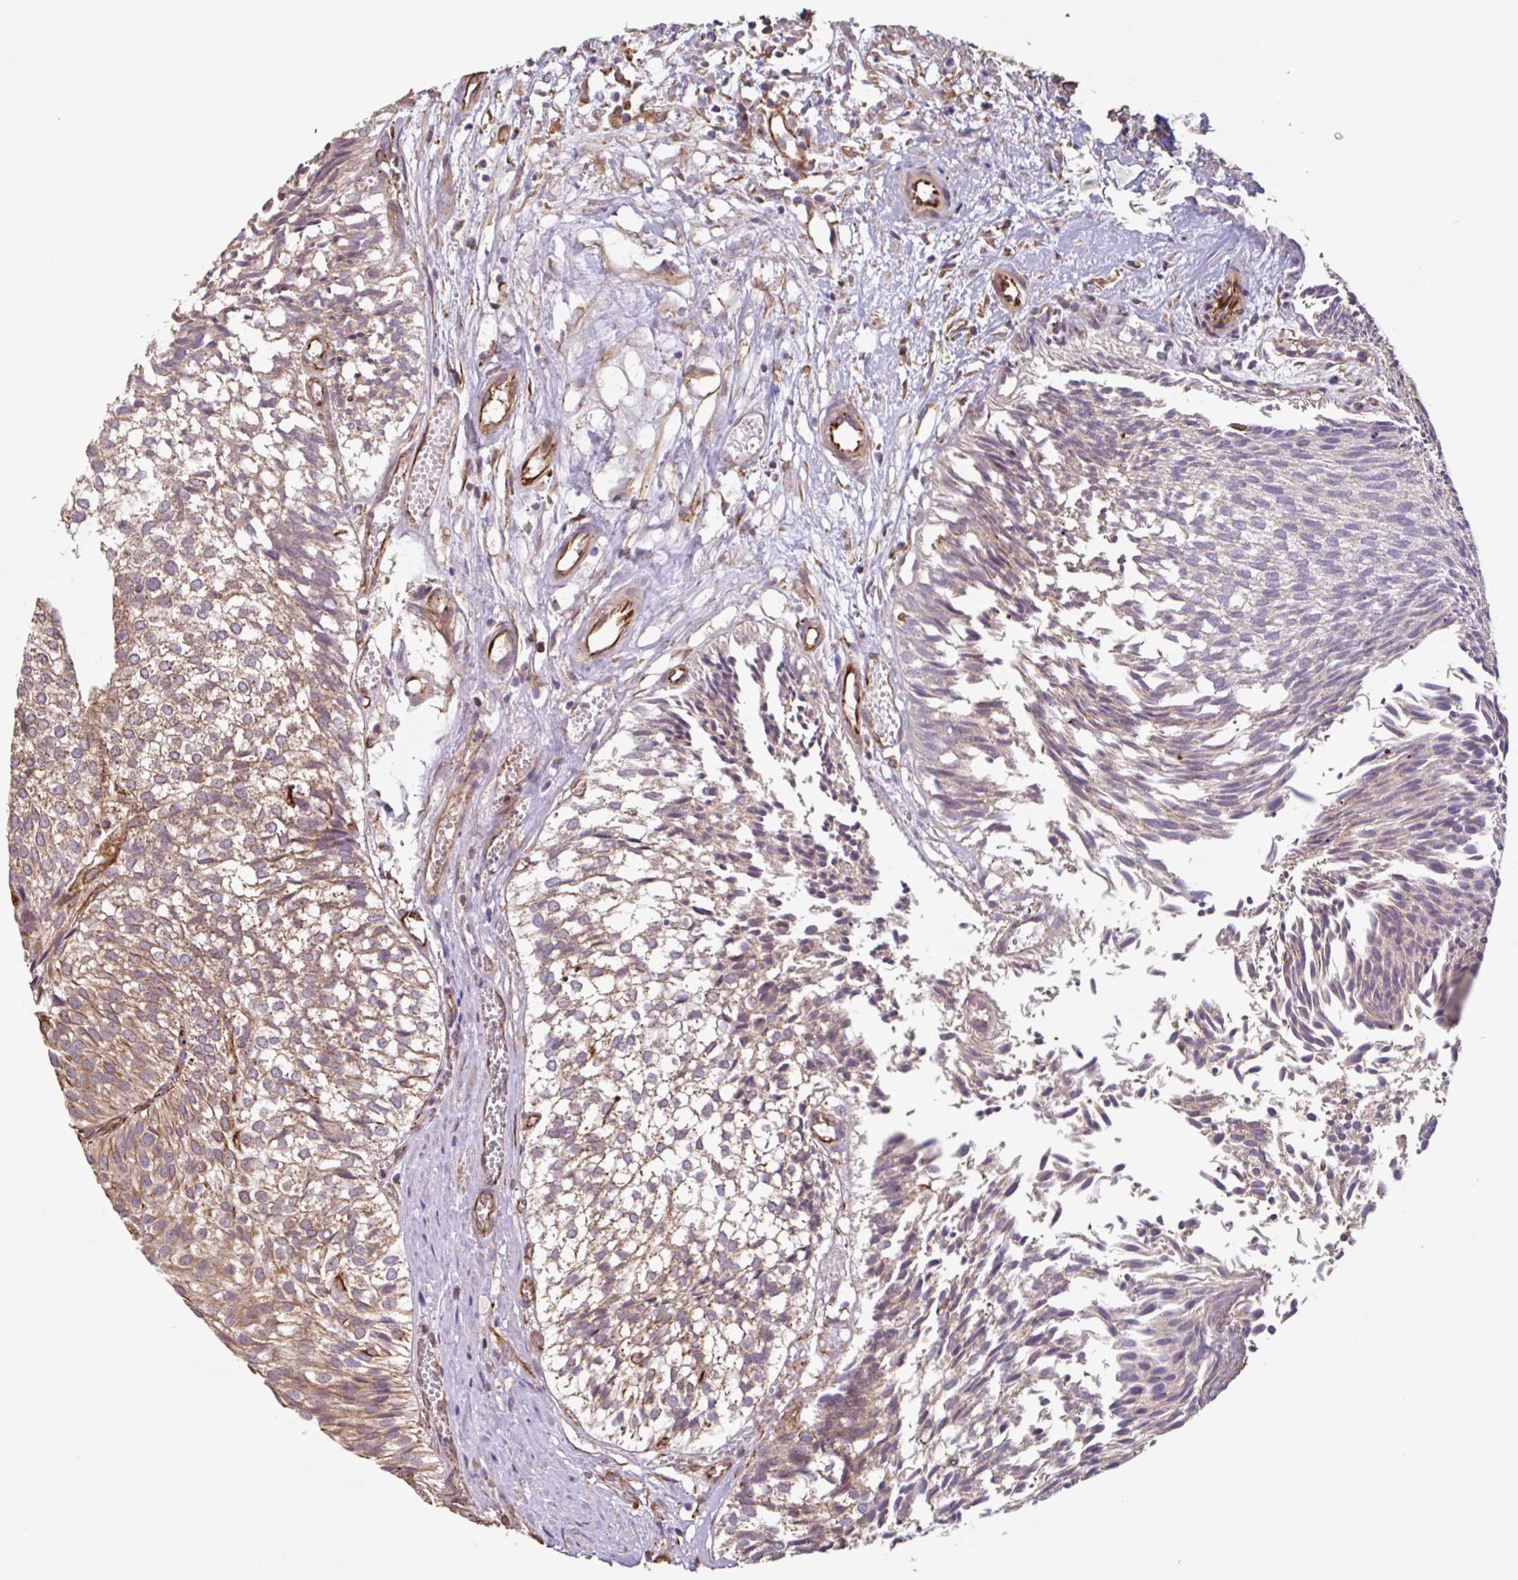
{"staining": {"intensity": "moderate", "quantity": ">75%", "location": "cytoplasmic/membranous"}, "tissue": "urothelial cancer", "cell_type": "Tumor cells", "image_type": "cancer", "snomed": [{"axis": "morphology", "description": "Urothelial carcinoma, Low grade"}, {"axis": "topography", "description": "Urinary bladder"}], "caption": "Low-grade urothelial carcinoma was stained to show a protein in brown. There is medium levels of moderate cytoplasmic/membranous staining in about >75% of tumor cells. Nuclei are stained in blue.", "gene": "ZNF790", "patient": {"sex": "male", "age": 91}}